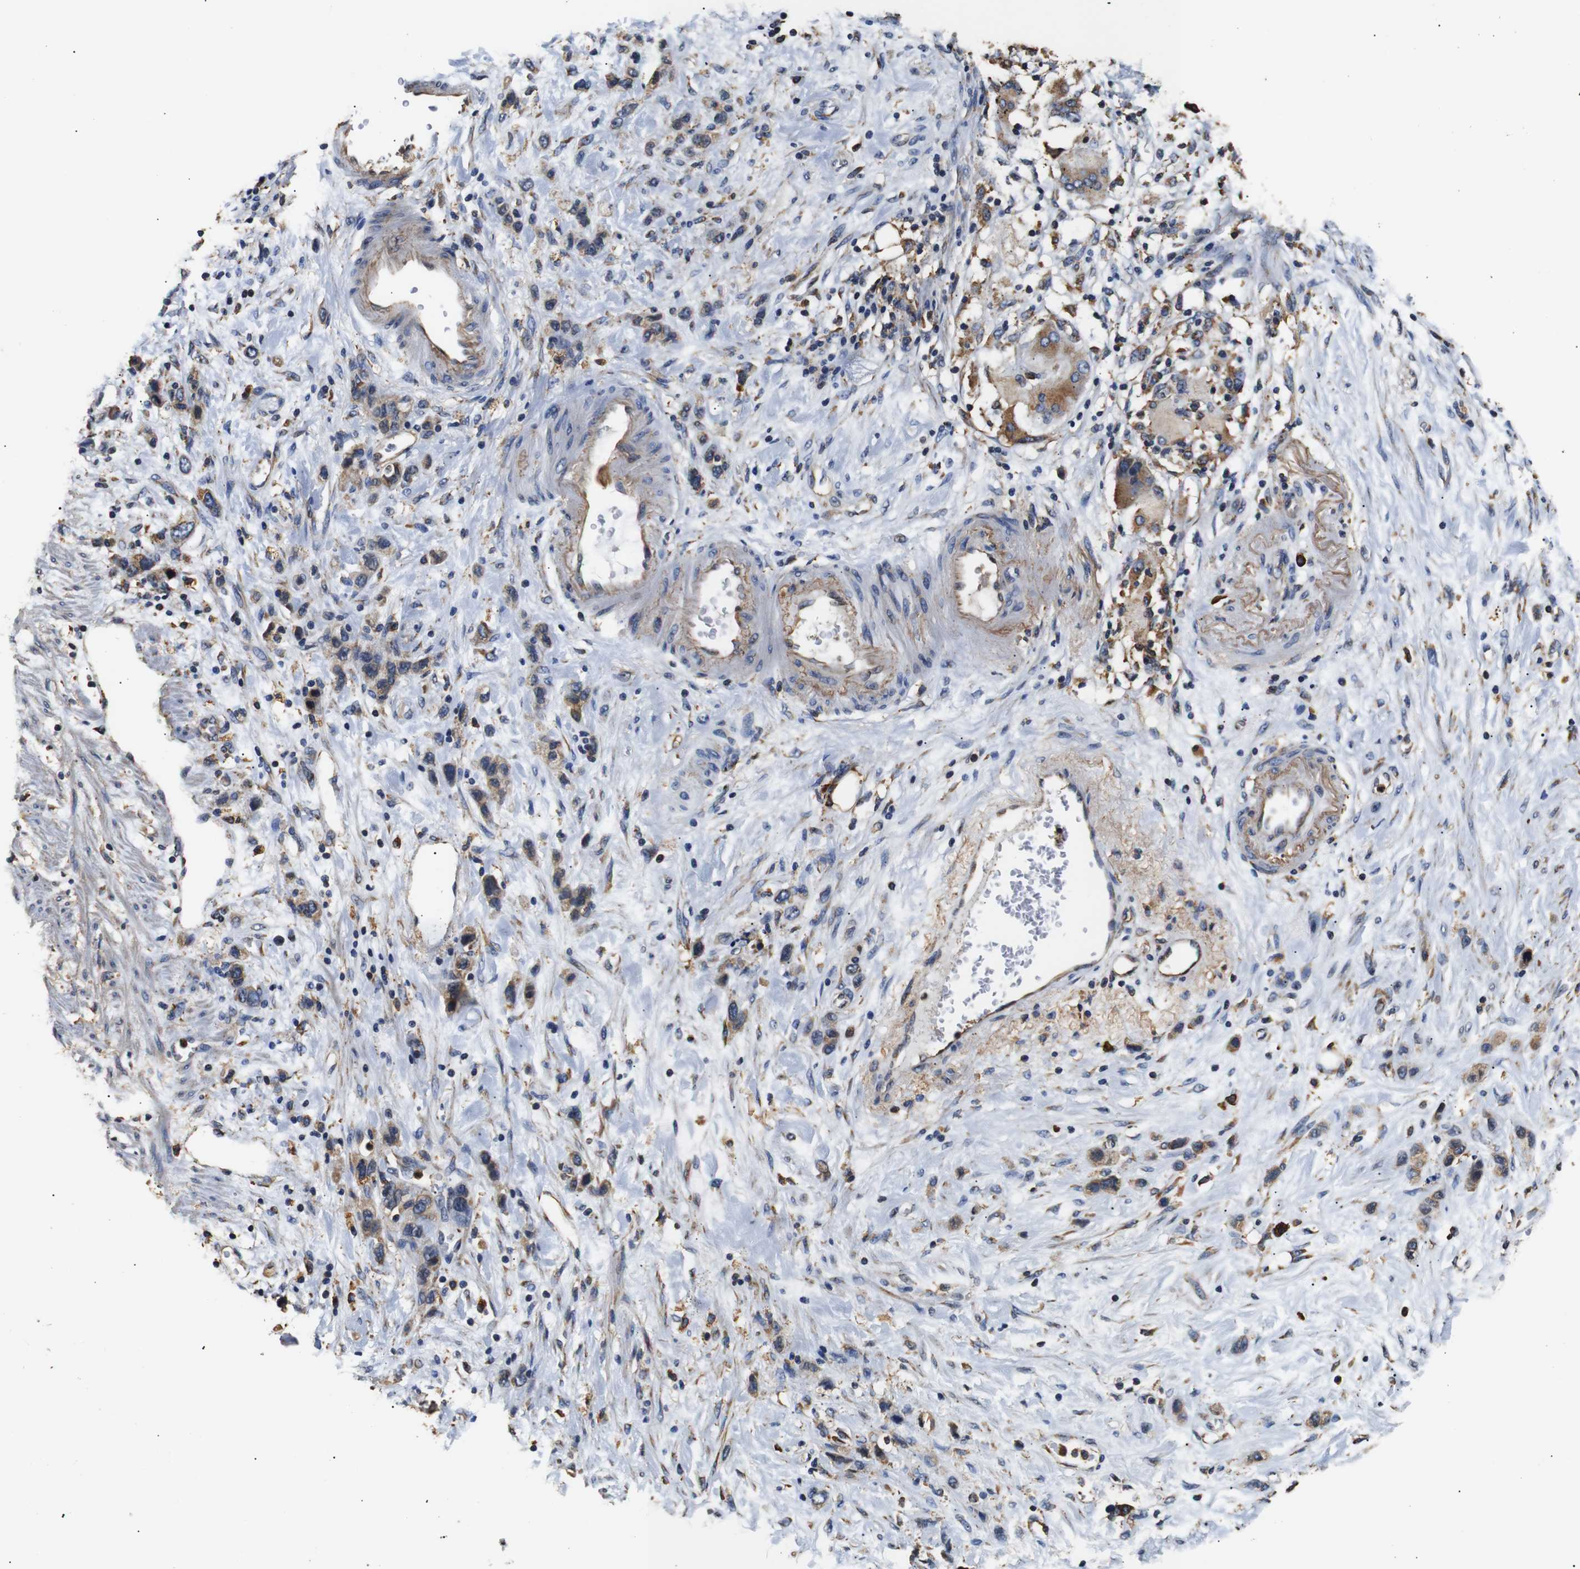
{"staining": {"intensity": "weak", "quantity": "25%-75%", "location": "cytoplasmic/membranous"}, "tissue": "stomach cancer", "cell_type": "Tumor cells", "image_type": "cancer", "snomed": [{"axis": "morphology", "description": "Adenocarcinoma, NOS"}, {"axis": "morphology", "description": "Adenocarcinoma, High grade"}, {"axis": "topography", "description": "Stomach, upper"}, {"axis": "topography", "description": "Stomach, lower"}], "caption": "Immunohistochemistry (IHC) histopathology image of neoplastic tissue: human high-grade adenocarcinoma (stomach) stained using IHC exhibits low levels of weak protein expression localized specifically in the cytoplasmic/membranous of tumor cells, appearing as a cytoplasmic/membranous brown color.", "gene": "HHIP", "patient": {"sex": "female", "age": 65}}